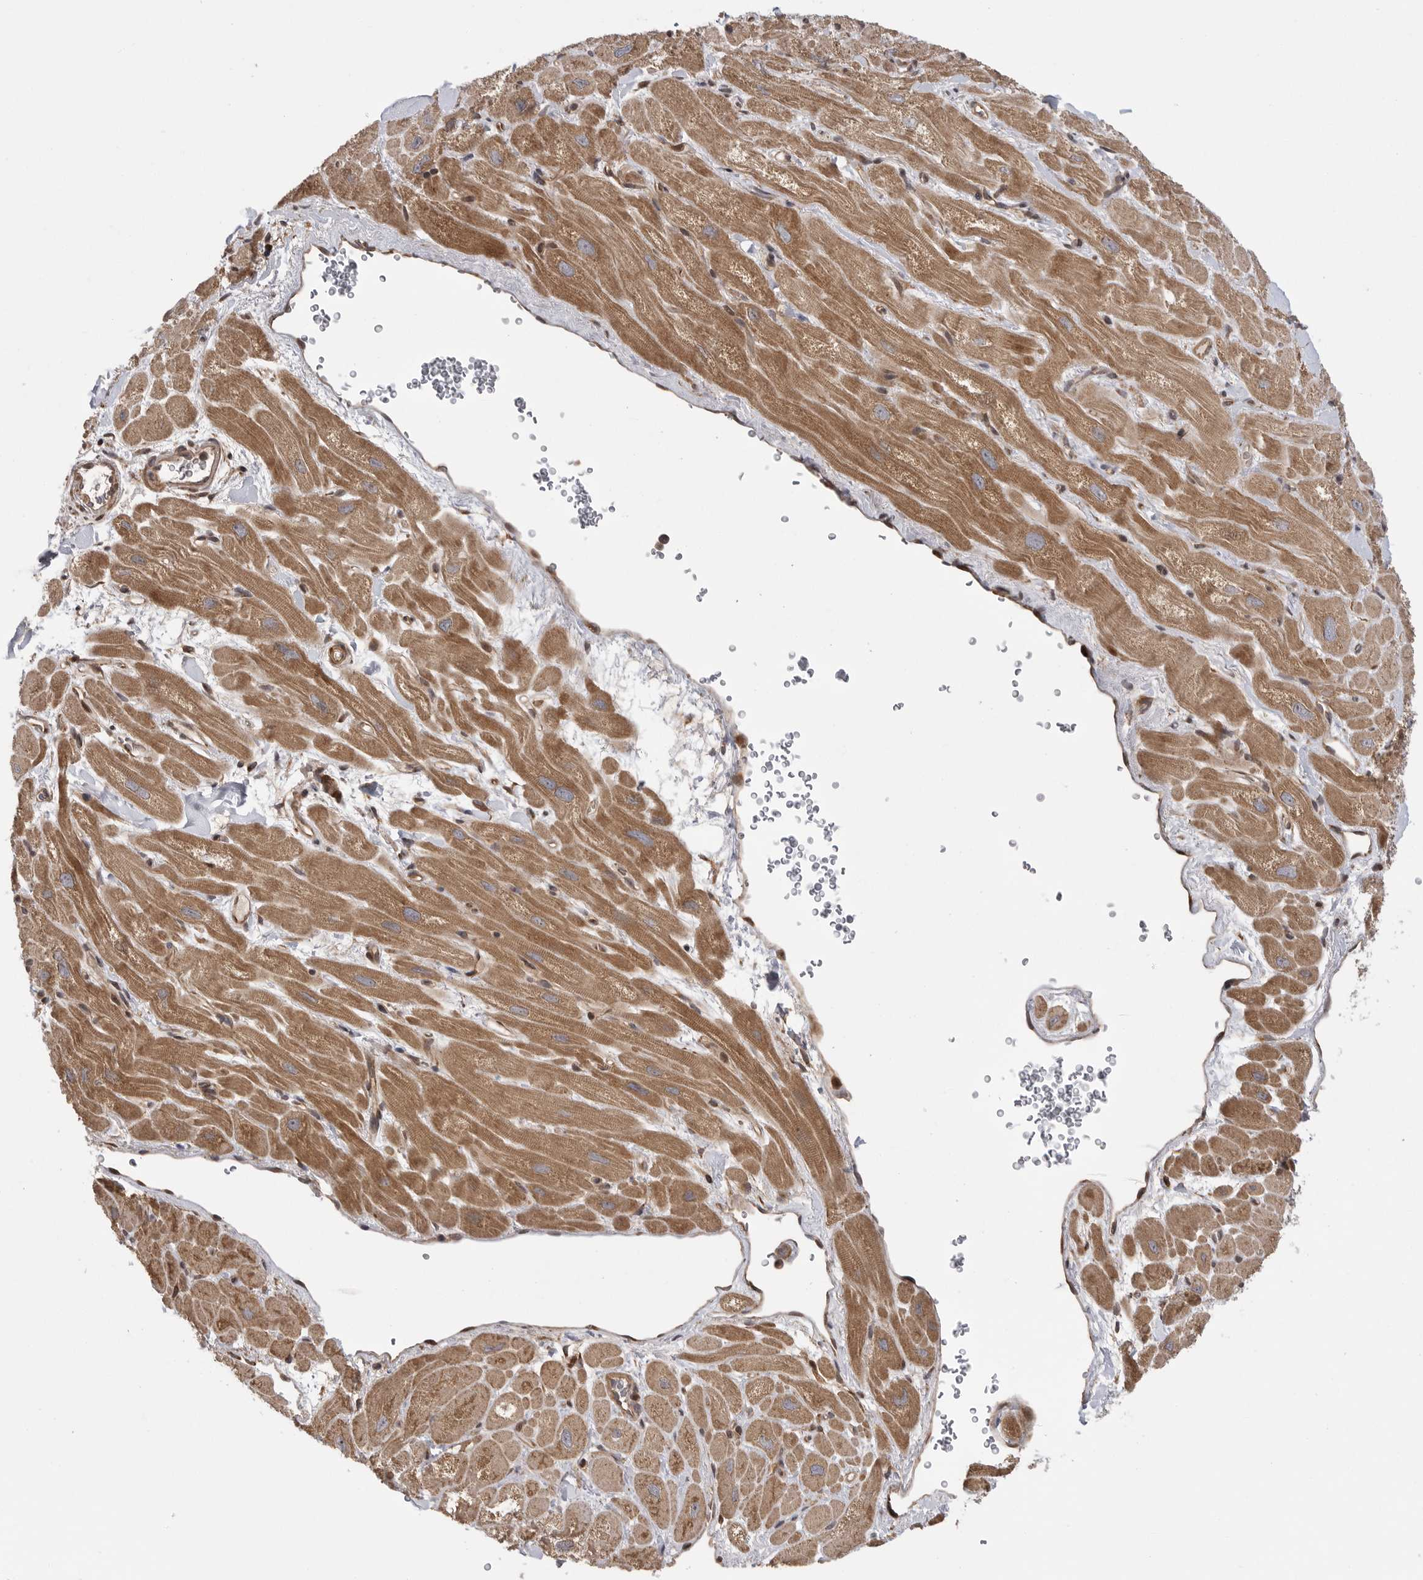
{"staining": {"intensity": "moderate", "quantity": "25%-75%", "location": "cytoplasmic/membranous"}, "tissue": "heart muscle", "cell_type": "Cardiomyocytes", "image_type": "normal", "snomed": [{"axis": "morphology", "description": "Normal tissue, NOS"}, {"axis": "topography", "description": "Heart"}], "caption": "The micrograph demonstrates immunohistochemical staining of normal heart muscle. There is moderate cytoplasmic/membranous staining is identified in about 25%-75% of cardiomyocytes. The protein of interest is stained brown, and the nuclei are stained in blue (DAB (3,3'-diaminobenzidine) IHC with brightfield microscopy, high magnification).", "gene": "OXR1", "patient": {"sex": "male", "age": 49}}